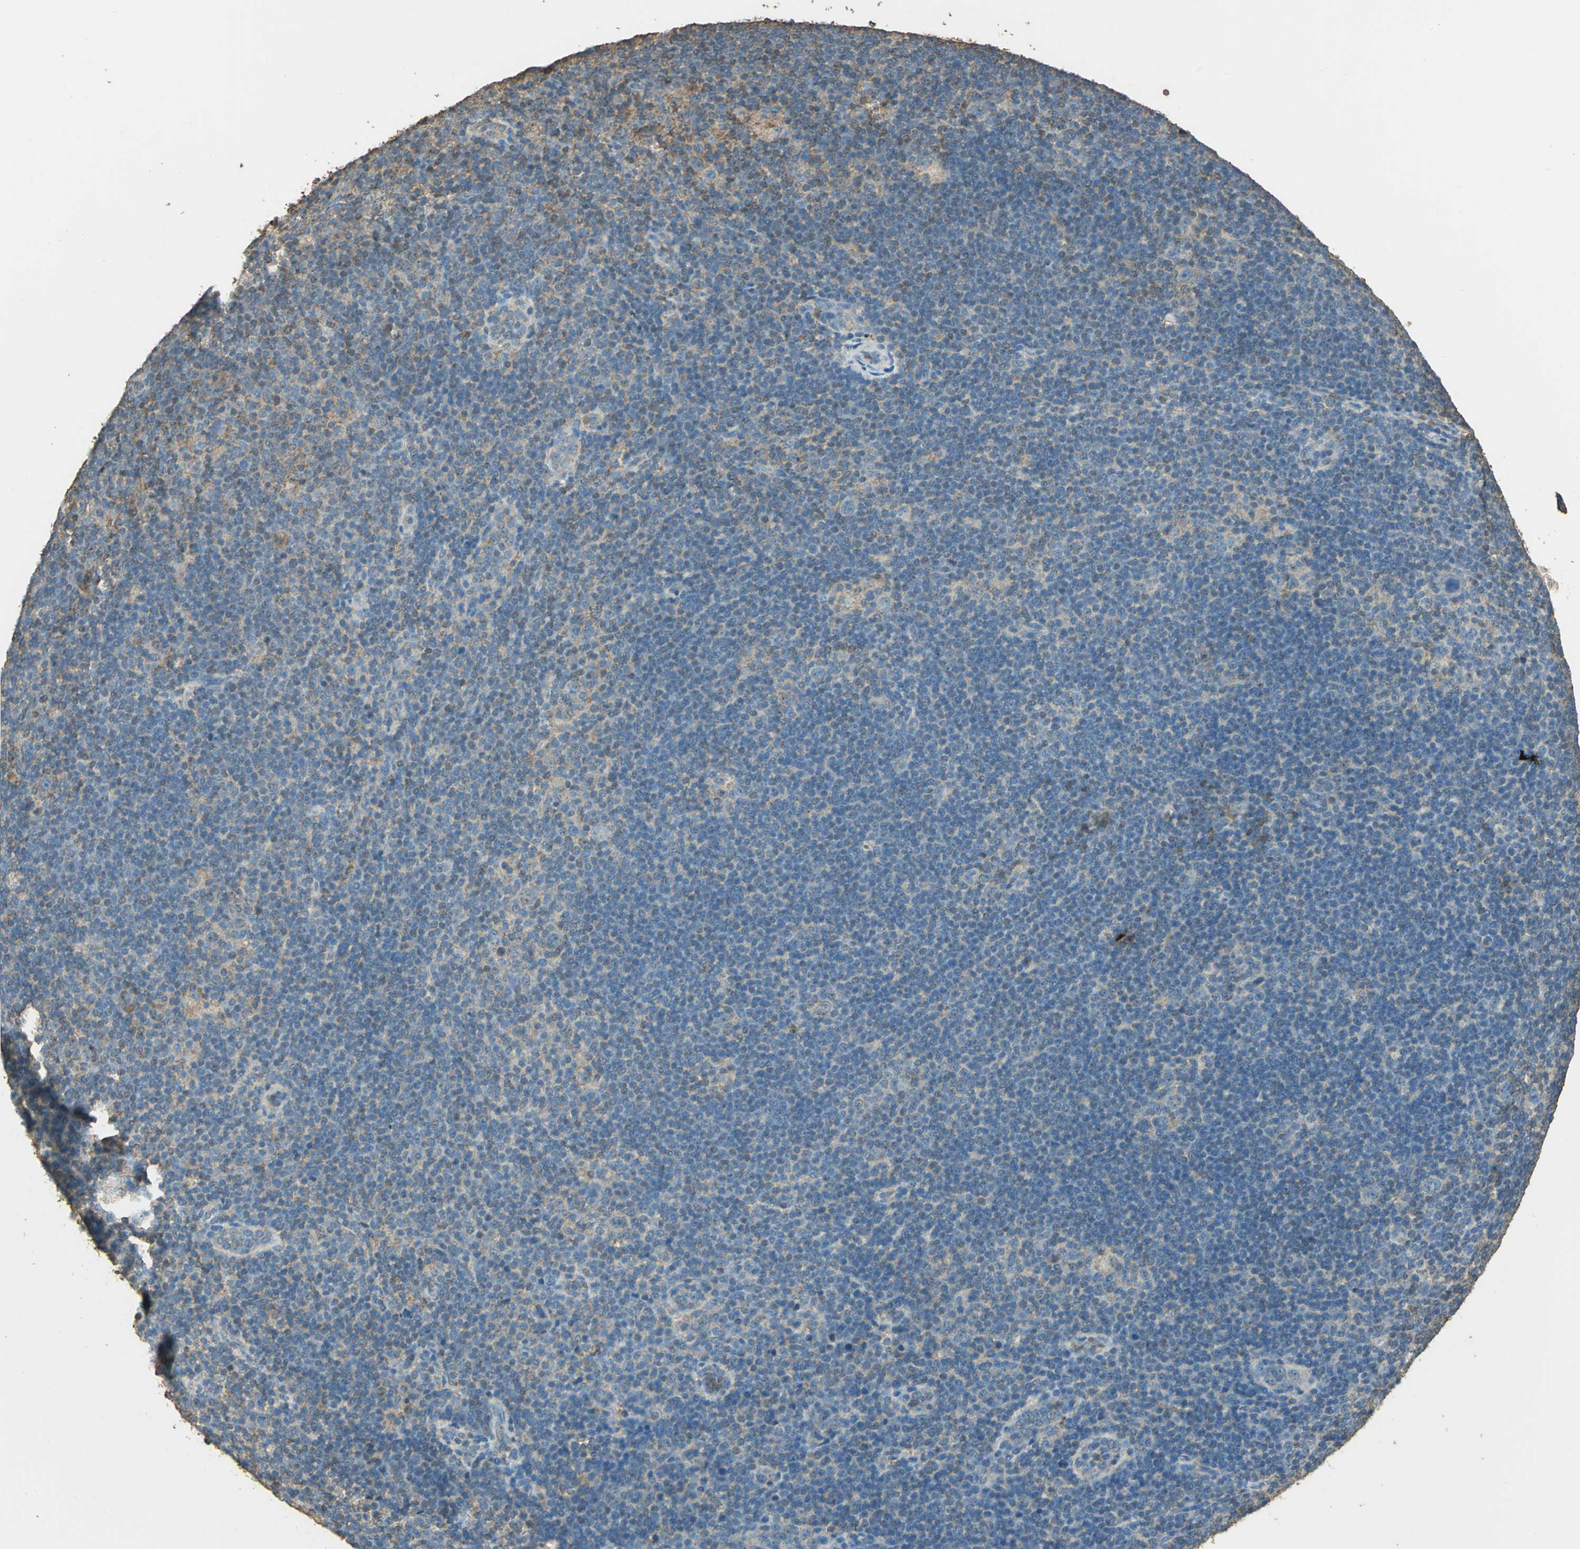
{"staining": {"intensity": "weak", "quantity": "25%-75%", "location": "cytoplasmic/membranous"}, "tissue": "lymphoma", "cell_type": "Tumor cells", "image_type": "cancer", "snomed": [{"axis": "morphology", "description": "Hodgkin's disease, NOS"}, {"axis": "topography", "description": "Lymph node"}], "caption": "Hodgkin's disease tissue exhibits weak cytoplasmic/membranous expression in about 25%-75% of tumor cells, visualized by immunohistochemistry.", "gene": "TRAPPC2", "patient": {"sex": "female", "age": 57}}